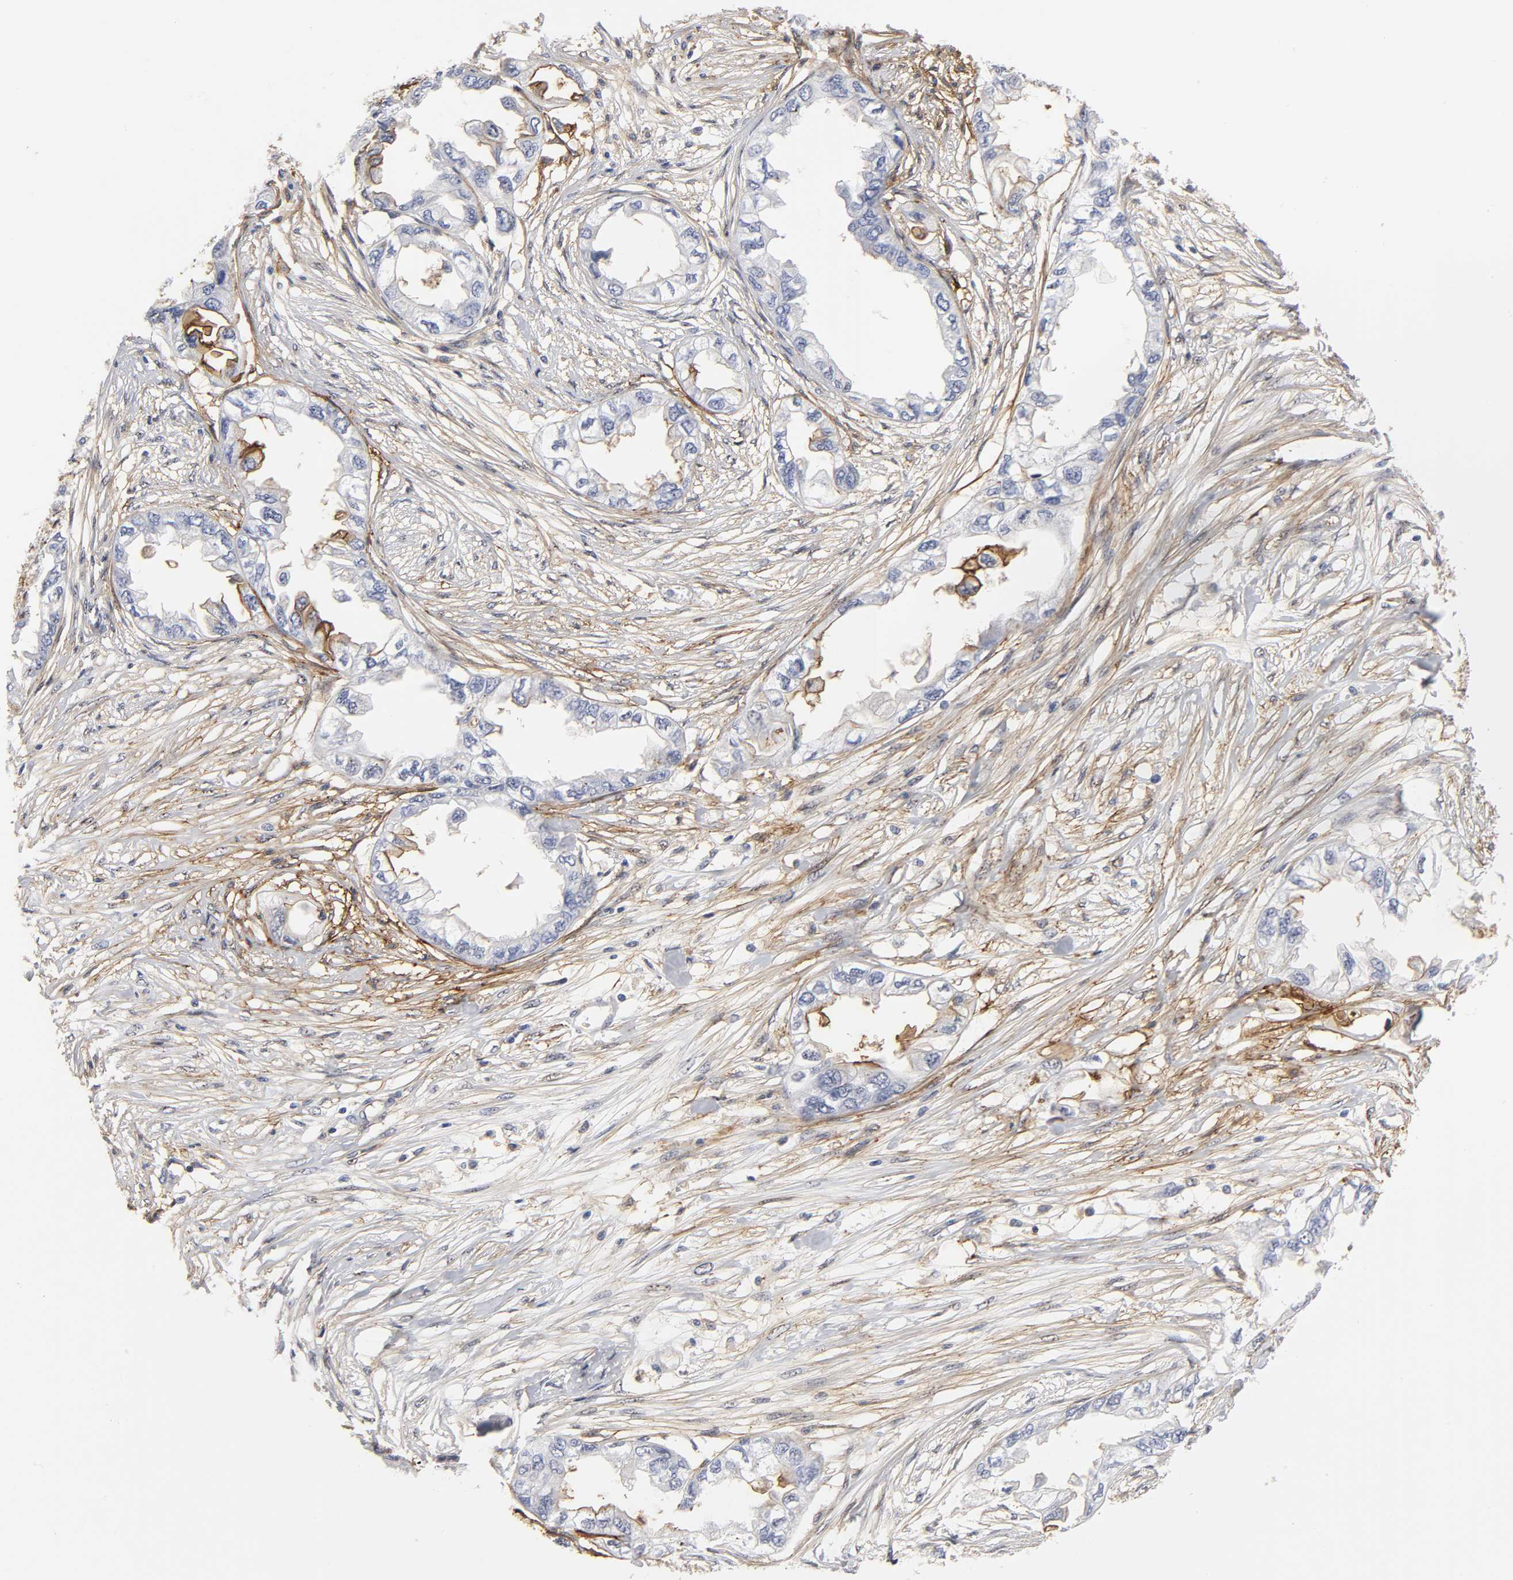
{"staining": {"intensity": "strong", "quantity": "<25%", "location": "cytoplasmic/membranous"}, "tissue": "endometrial cancer", "cell_type": "Tumor cells", "image_type": "cancer", "snomed": [{"axis": "morphology", "description": "Adenocarcinoma, NOS"}, {"axis": "topography", "description": "Endometrium"}], "caption": "A medium amount of strong cytoplasmic/membranous staining is seen in approximately <25% of tumor cells in adenocarcinoma (endometrial) tissue.", "gene": "ICAM1", "patient": {"sex": "female", "age": 67}}